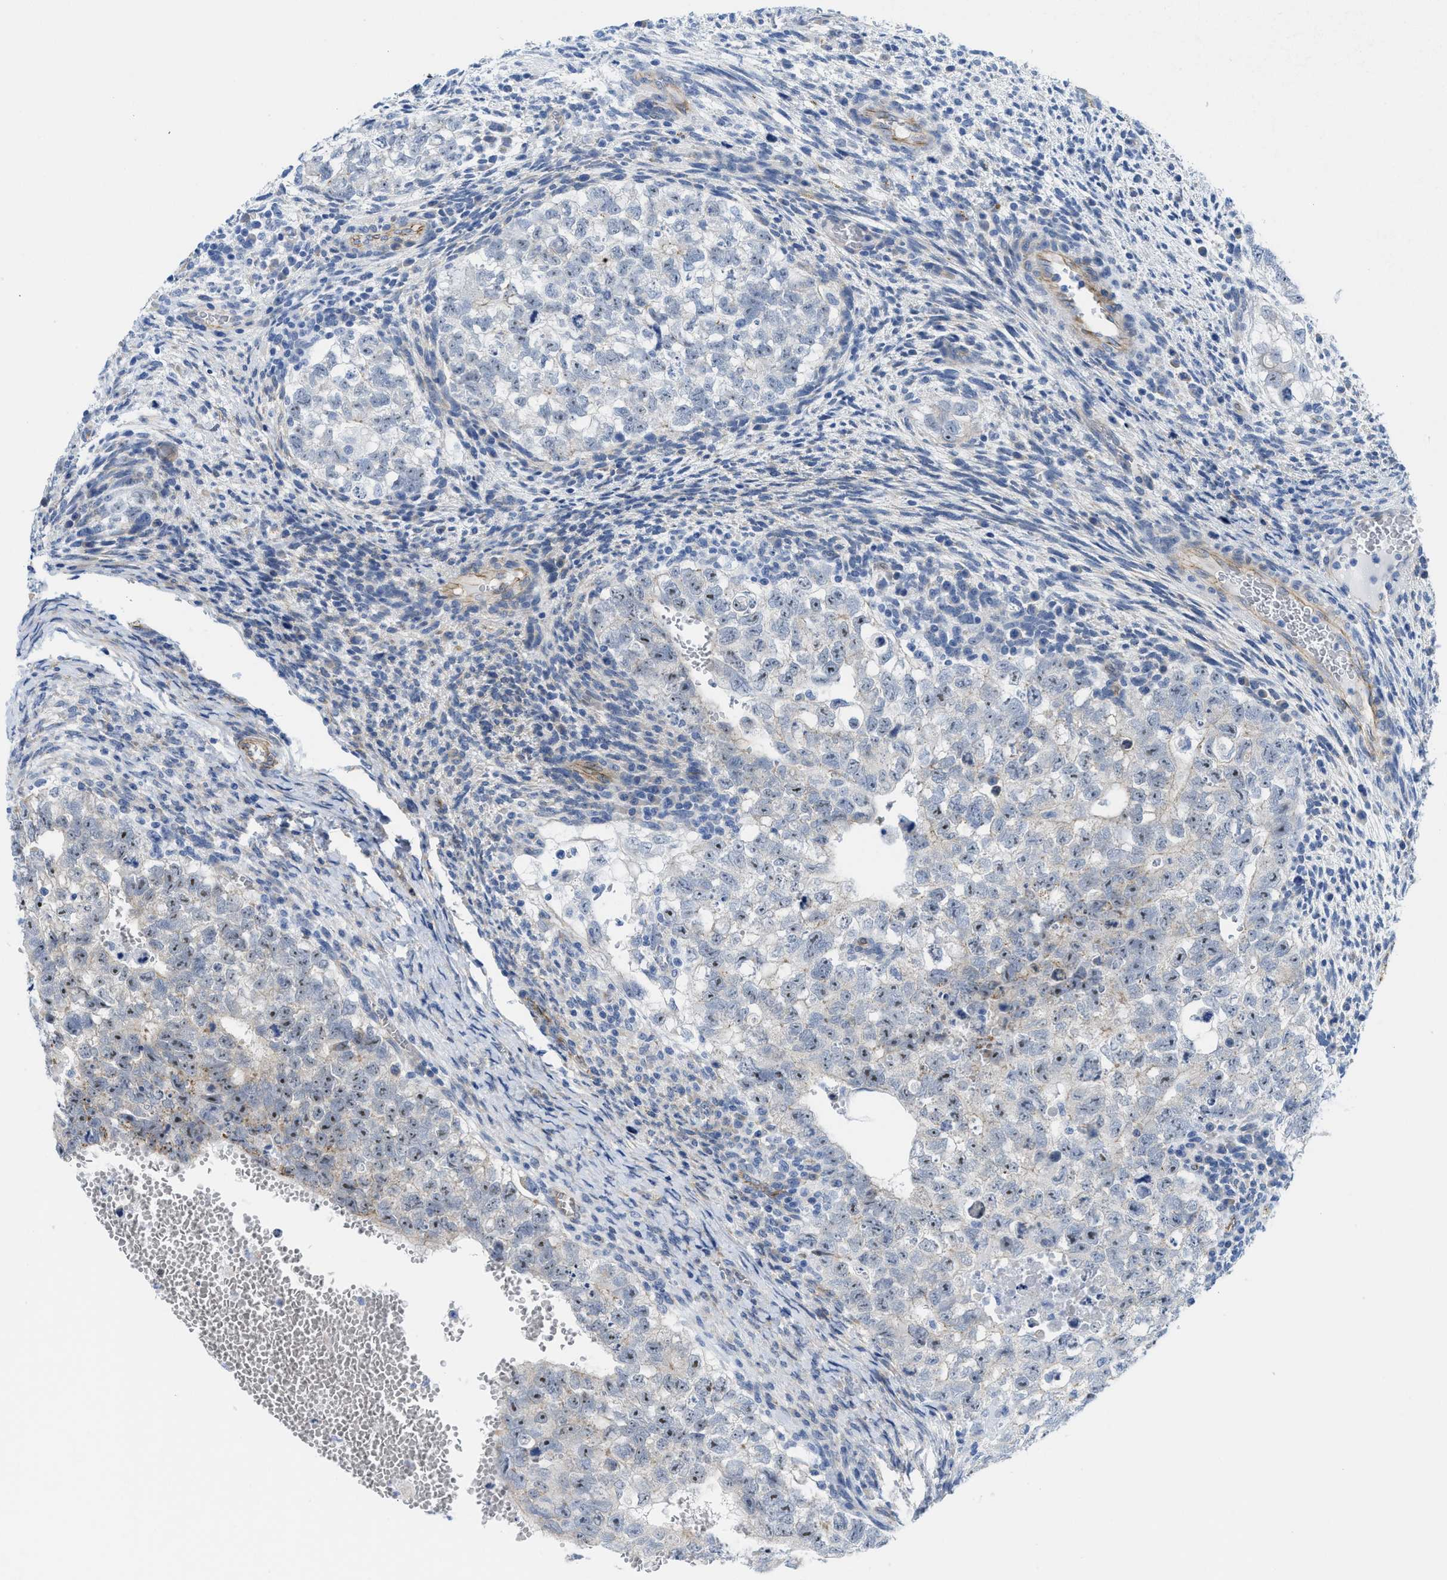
{"staining": {"intensity": "weak", "quantity": ">75%", "location": "nuclear"}, "tissue": "testis cancer", "cell_type": "Tumor cells", "image_type": "cancer", "snomed": [{"axis": "morphology", "description": "Seminoma, NOS"}, {"axis": "morphology", "description": "Carcinoma, Embryonal, NOS"}, {"axis": "topography", "description": "Testis"}], "caption": "Protein analysis of seminoma (testis) tissue demonstrates weak nuclear positivity in about >75% of tumor cells. The staining is performed using DAB (3,3'-diaminobenzidine) brown chromogen to label protein expression. The nuclei are counter-stained blue using hematoxylin.", "gene": "TUB", "patient": {"sex": "male", "age": 38}}